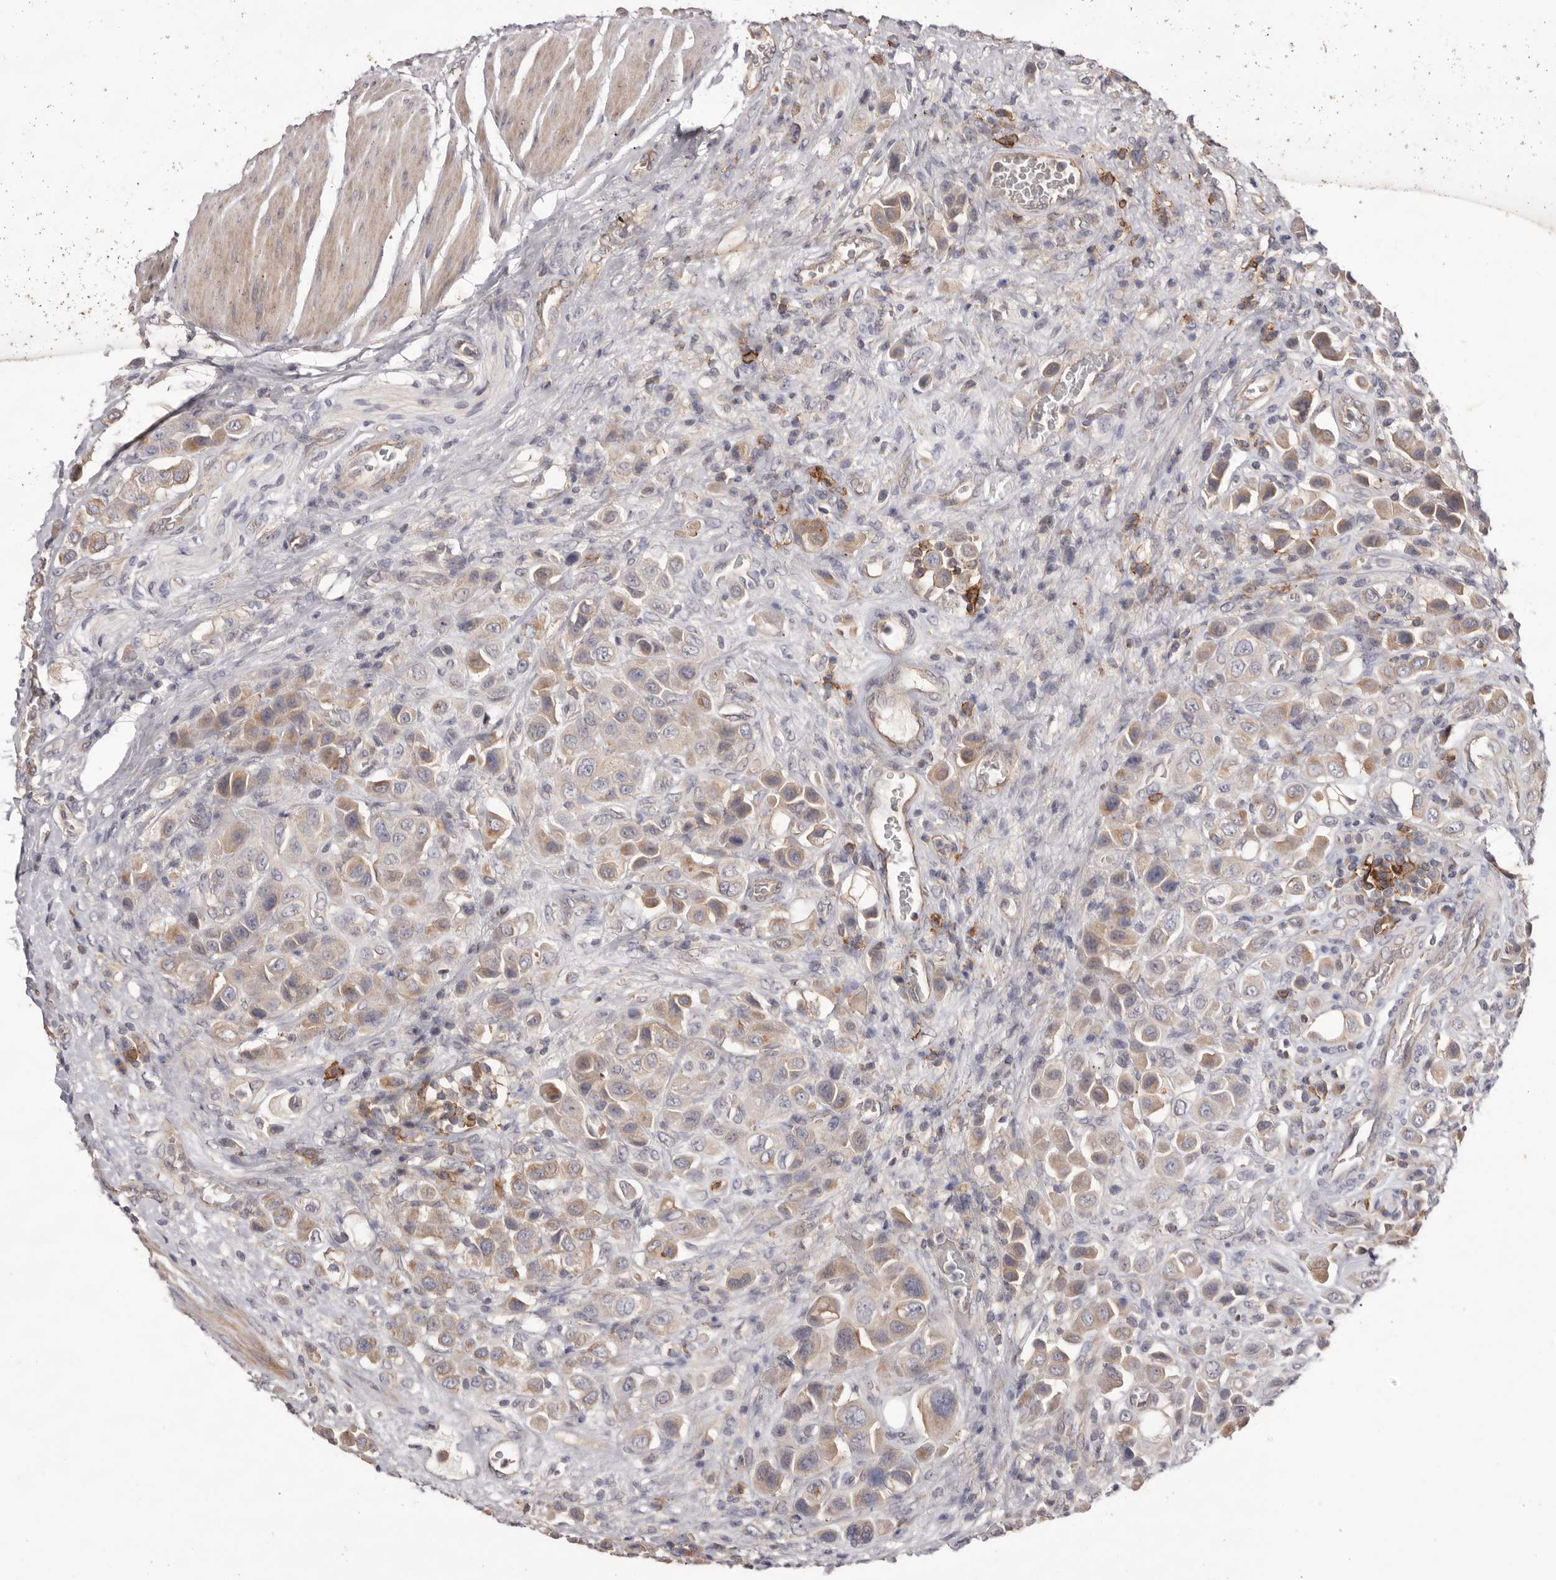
{"staining": {"intensity": "weak", "quantity": ">75%", "location": "cytoplasmic/membranous"}, "tissue": "urothelial cancer", "cell_type": "Tumor cells", "image_type": "cancer", "snomed": [{"axis": "morphology", "description": "Urothelial carcinoma, High grade"}, {"axis": "topography", "description": "Urinary bladder"}], "caption": "Immunohistochemistry (DAB) staining of urothelial cancer exhibits weak cytoplasmic/membranous protein expression in approximately >75% of tumor cells.", "gene": "MMACHC", "patient": {"sex": "male", "age": 50}}